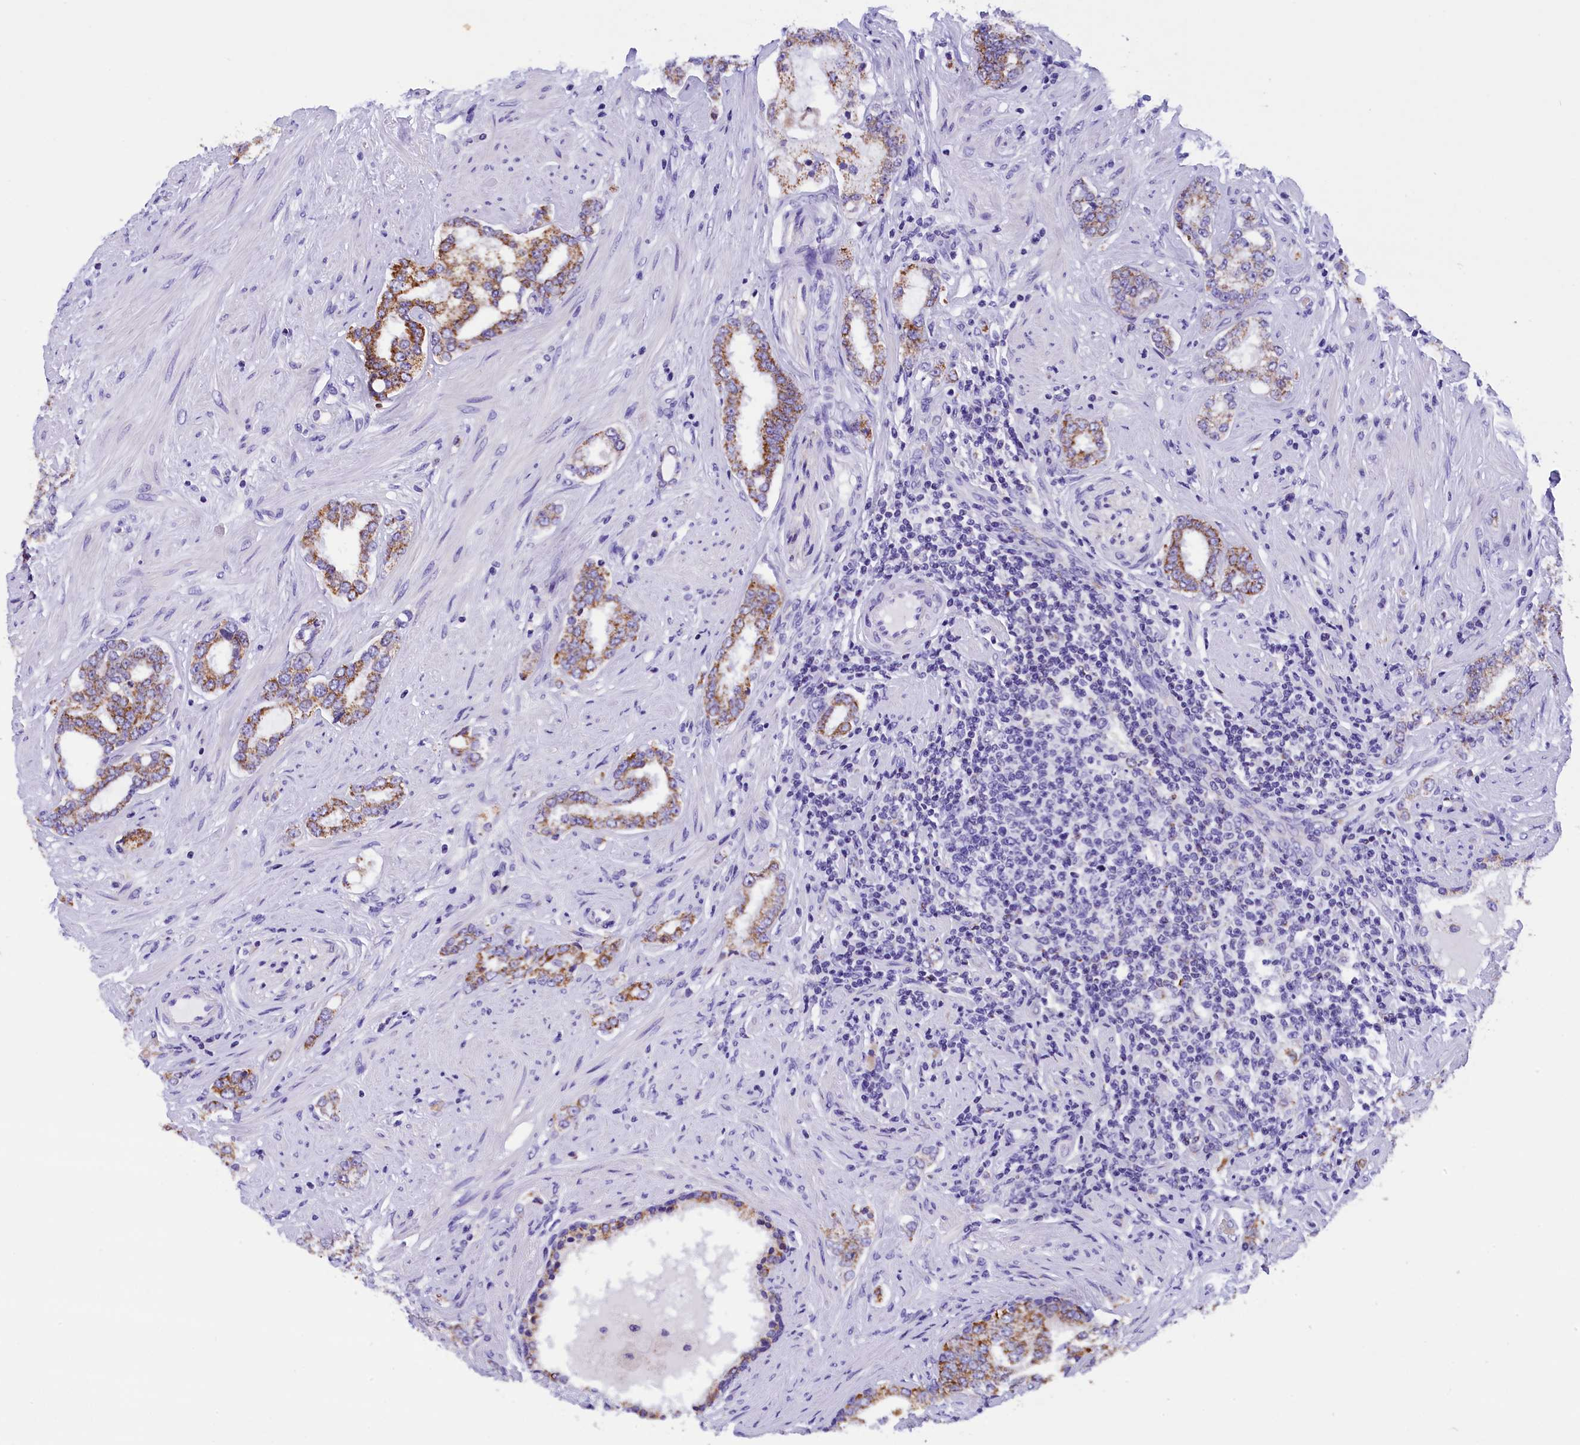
{"staining": {"intensity": "moderate", "quantity": "25%-75%", "location": "cytoplasmic/membranous"}, "tissue": "prostate cancer", "cell_type": "Tumor cells", "image_type": "cancer", "snomed": [{"axis": "morphology", "description": "Adenocarcinoma, High grade"}, {"axis": "topography", "description": "Prostate"}], "caption": "This image displays immunohistochemistry staining of adenocarcinoma (high-grade) (prostate), with medium moderate cytoplasmic/membranous staining in approximately 25%-75% of tumor cells.", "gene": "ABAT", "patient": {"sex": "male", "age": 64}}